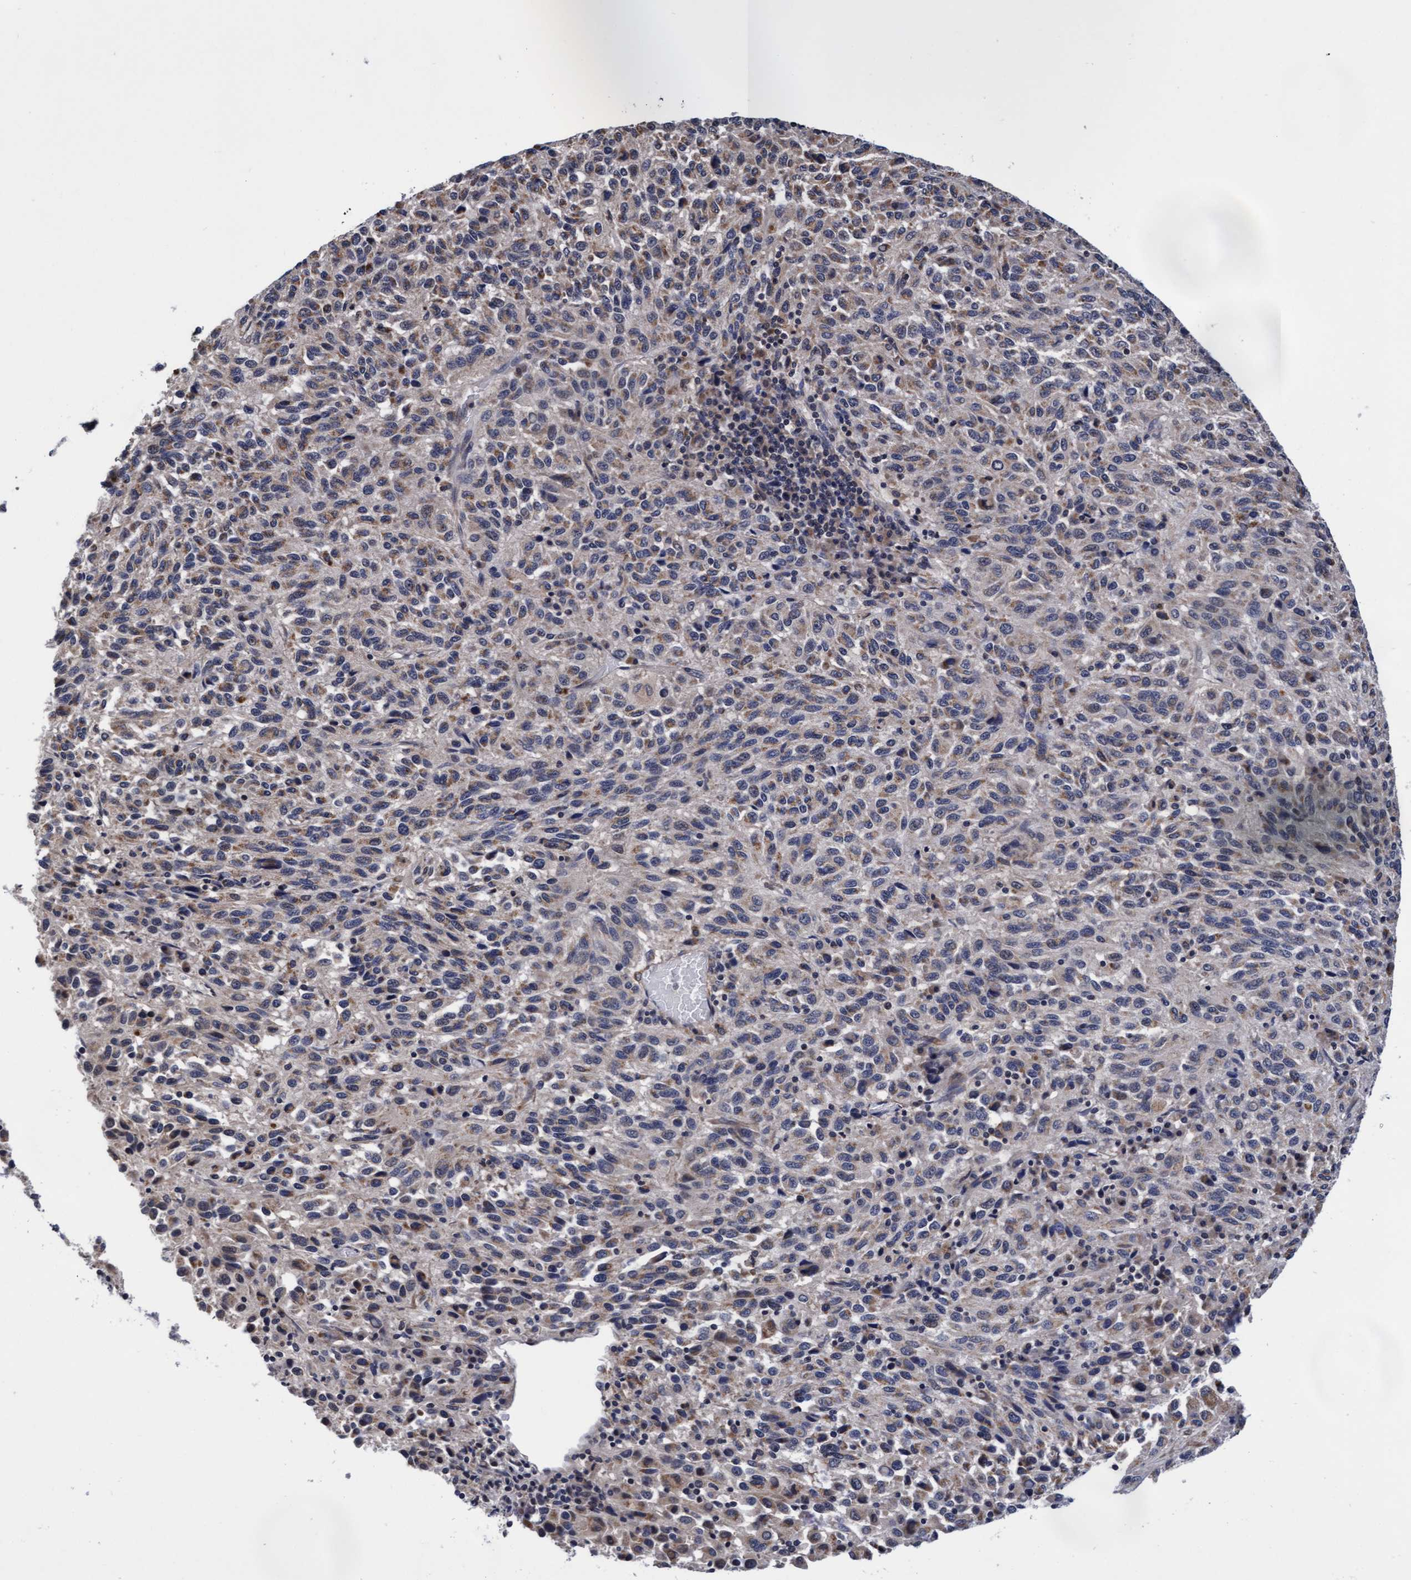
{"staining": {"intensity": "weak", "quantity": "<25%", "location": "cytoplasmic/membranous"}, "tissue": "melanoma", "cell_type": "Tumor cells", "image_type": "cancer", "snomed": [{"axis": "morphology", "description": "Malignant melanoma, Metastatic site"}, {"axis": "topography", "description": "Lung"}], "caption": "Immunohistochemistry image of melanoma stained for a protein (brown), which demonstrates no expression in tumor cells. Brightfield microscopy of IHC stained with DAB (brown) and hematoxylin (blue), captured at high magnification.", "gene": "EFCAB13", "patient": {"sex": "male", "age": 64}}